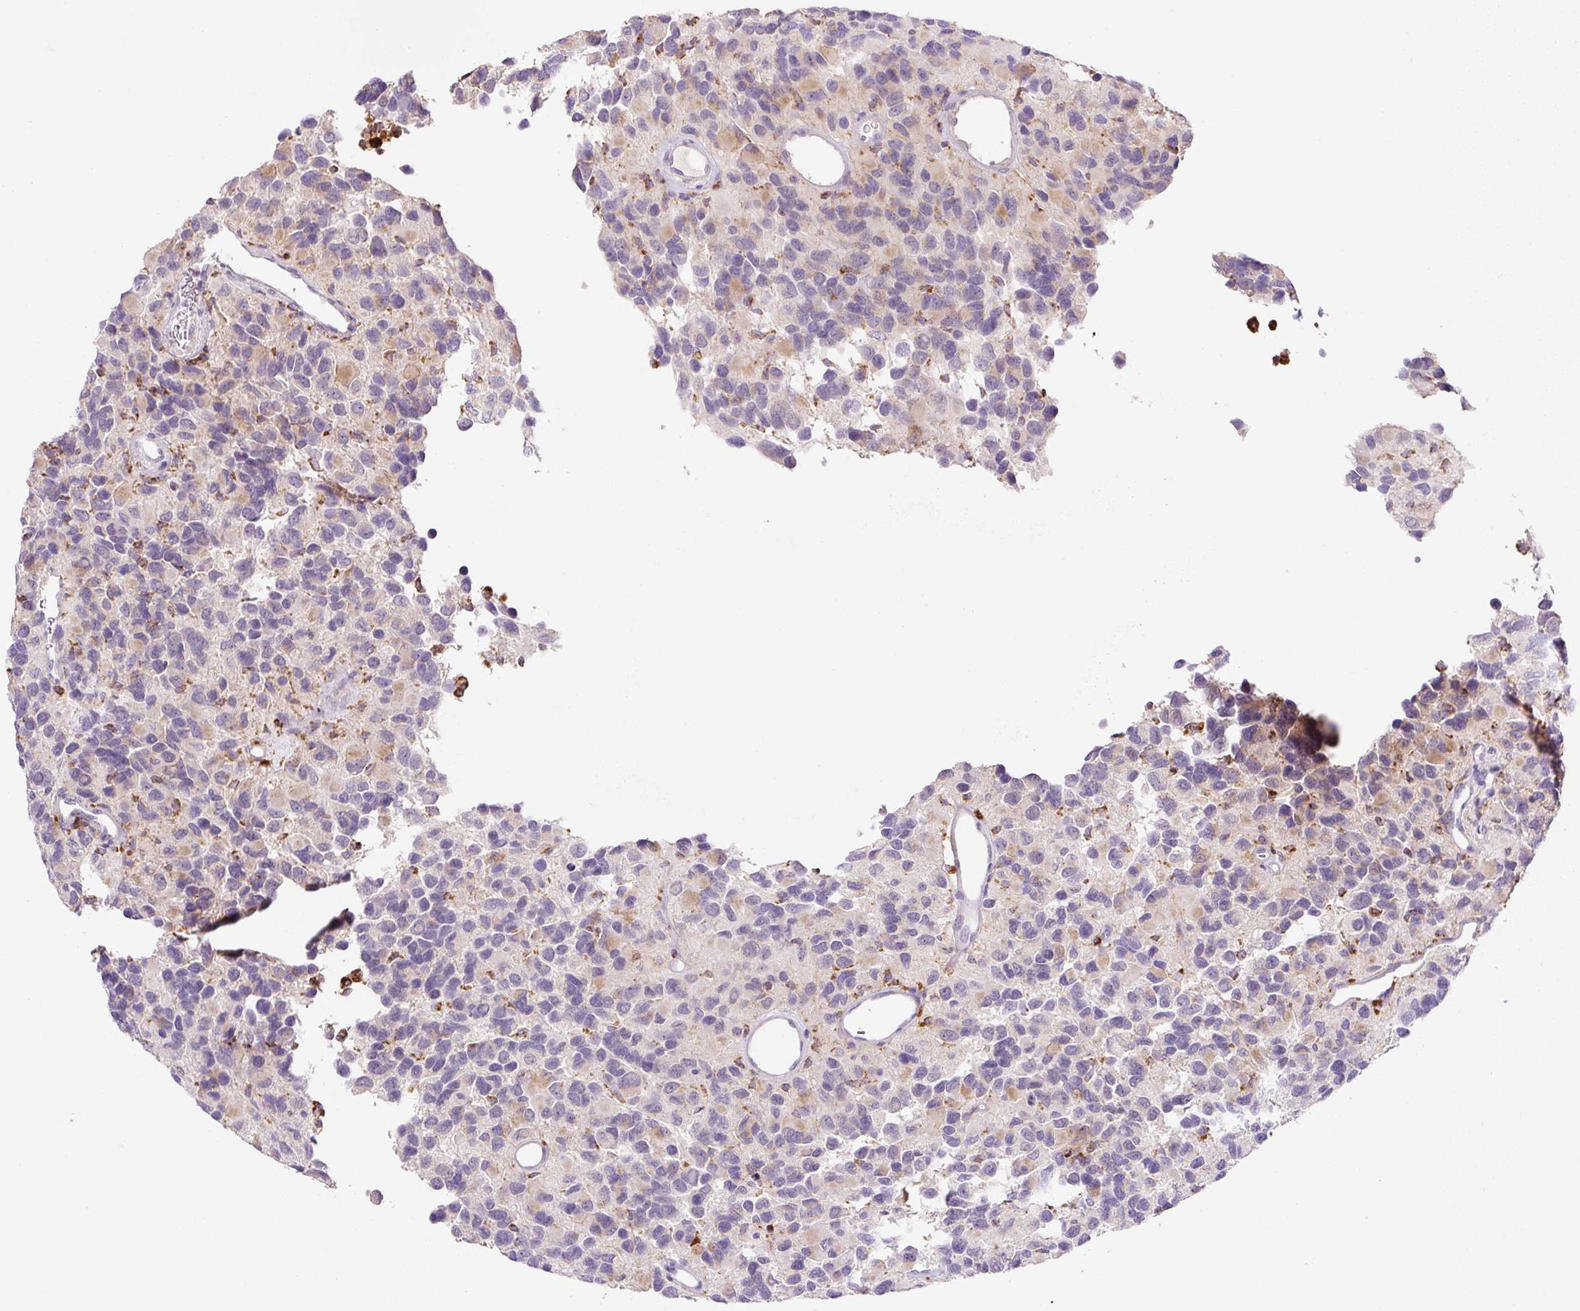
{"staining": {"intensity": "negative", "quantity": "none", "location": "none"}, "tissue": "glioma", "cell_type": "Tumor cells", "image_type": "cancer", "snomed": [{"axis": "morphology", "description": "Glioma, malignant, High grade"}, {"axis": "topography", "description": "Brain"}], "caption": "This photomicrograph is of malignant glioma (high-grade) stained with immunohistochemistry (IHC) to label a protein in brown with the nuclei are counter-stained blue. There is no positivity in tumor cells. (Immunohistochemistry, brightfield microscopy, high magnification).", "gene": "CEBPZOS", "patient": {"sex": "male", "age": 77}}